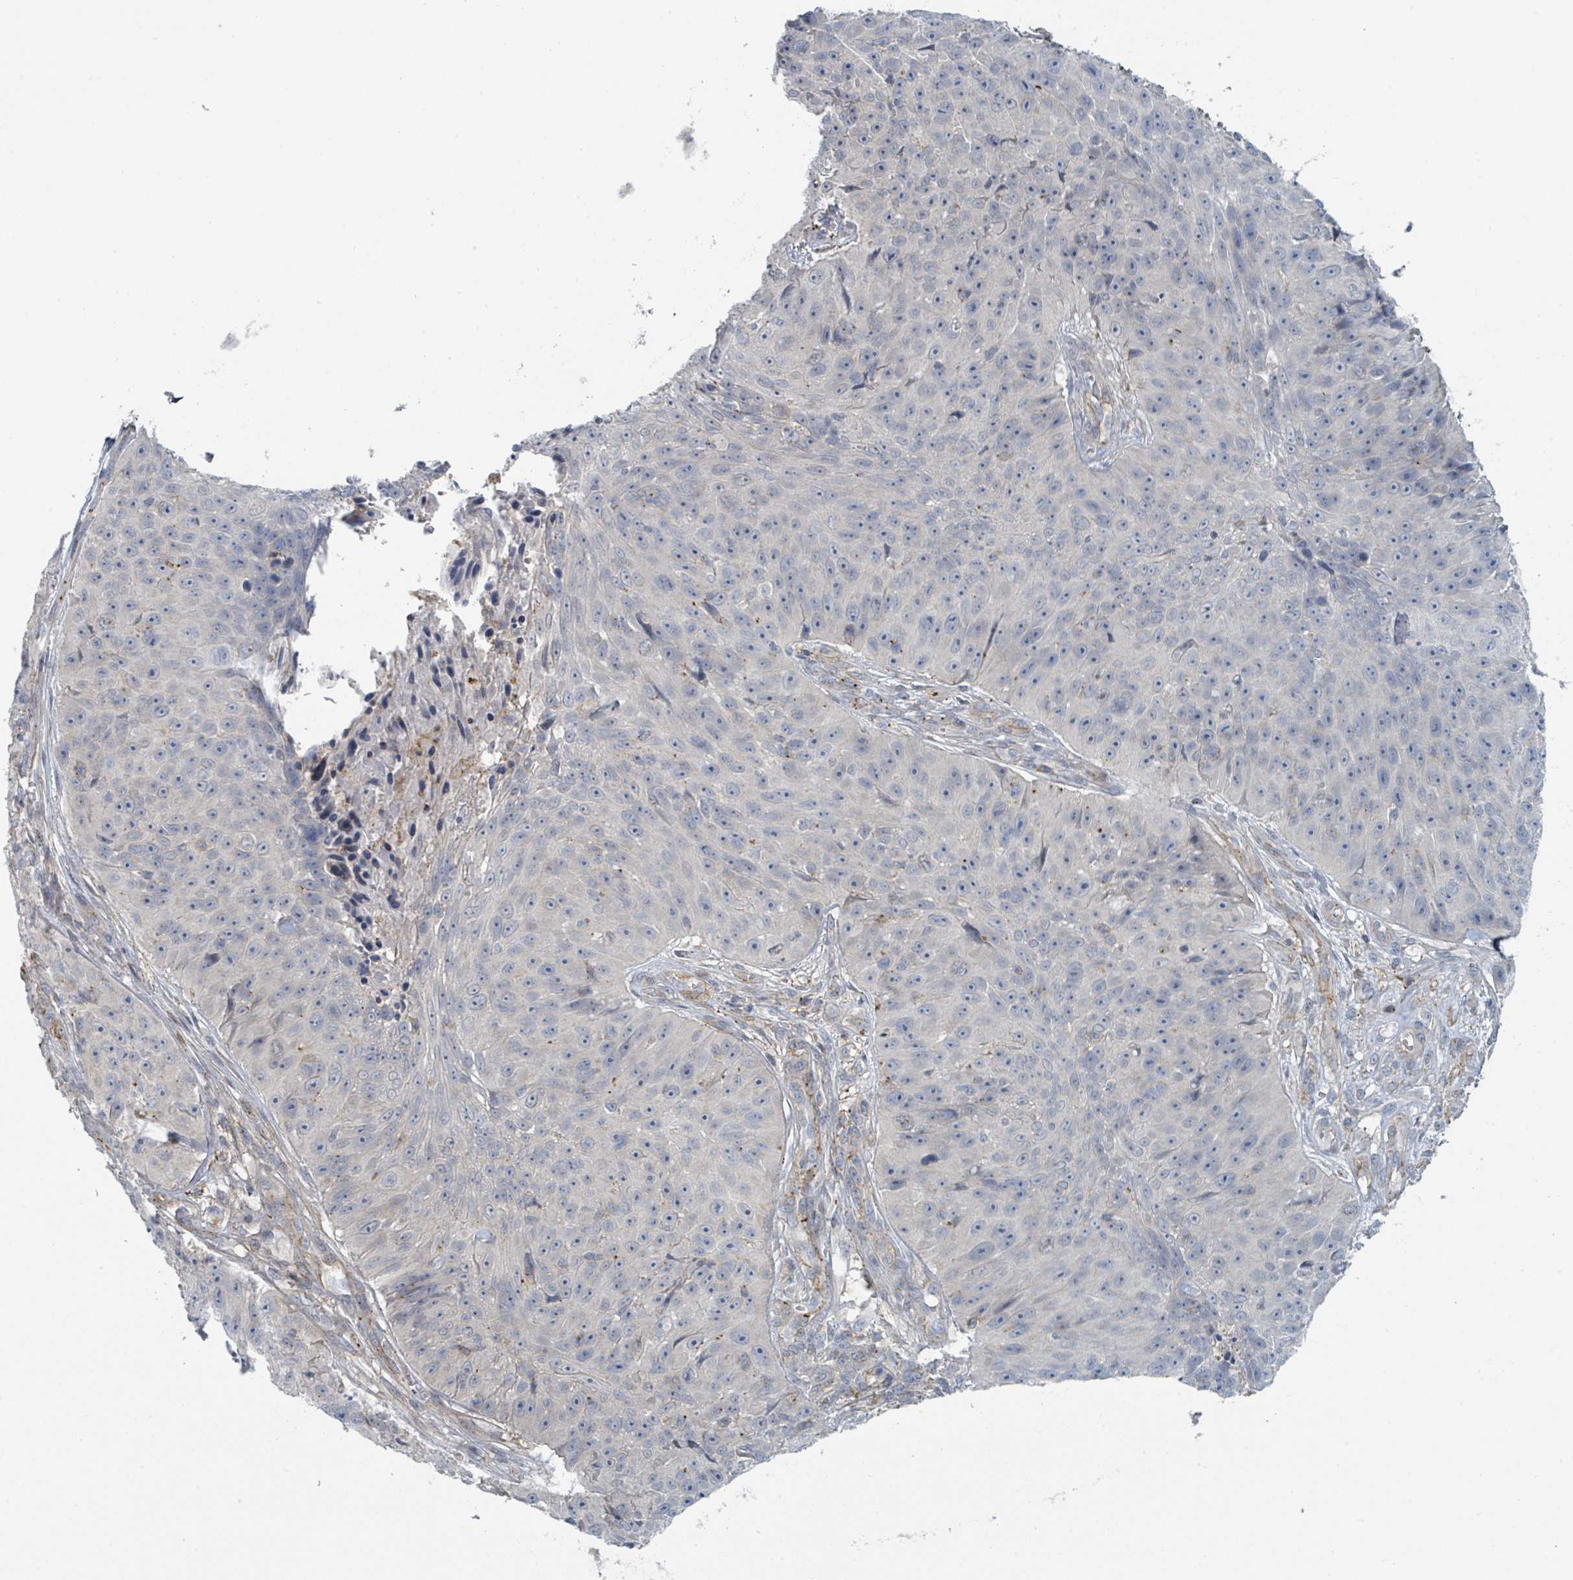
{"staining": {"intensity": "negative", "quantity": "none", "location": "none"}, "tissue": "skin cancer", "cell_type": "Tumor cells", "image_type": "cancer", "snomed": [{"axis": "morphology", "description": "Squamous cell carcinoma, NOS"}, {"axis": "topography", "description": "Skin"}], "caption": "An immunohistochemistry (IHC) histopathology image of skin cancer is shown. There is no staining in tumor cells of skin cancer. (DAB IHC with hematoxylin counter stain).", "gene": "LRRC42", "patient": {"sex": "female", "age": 87}}